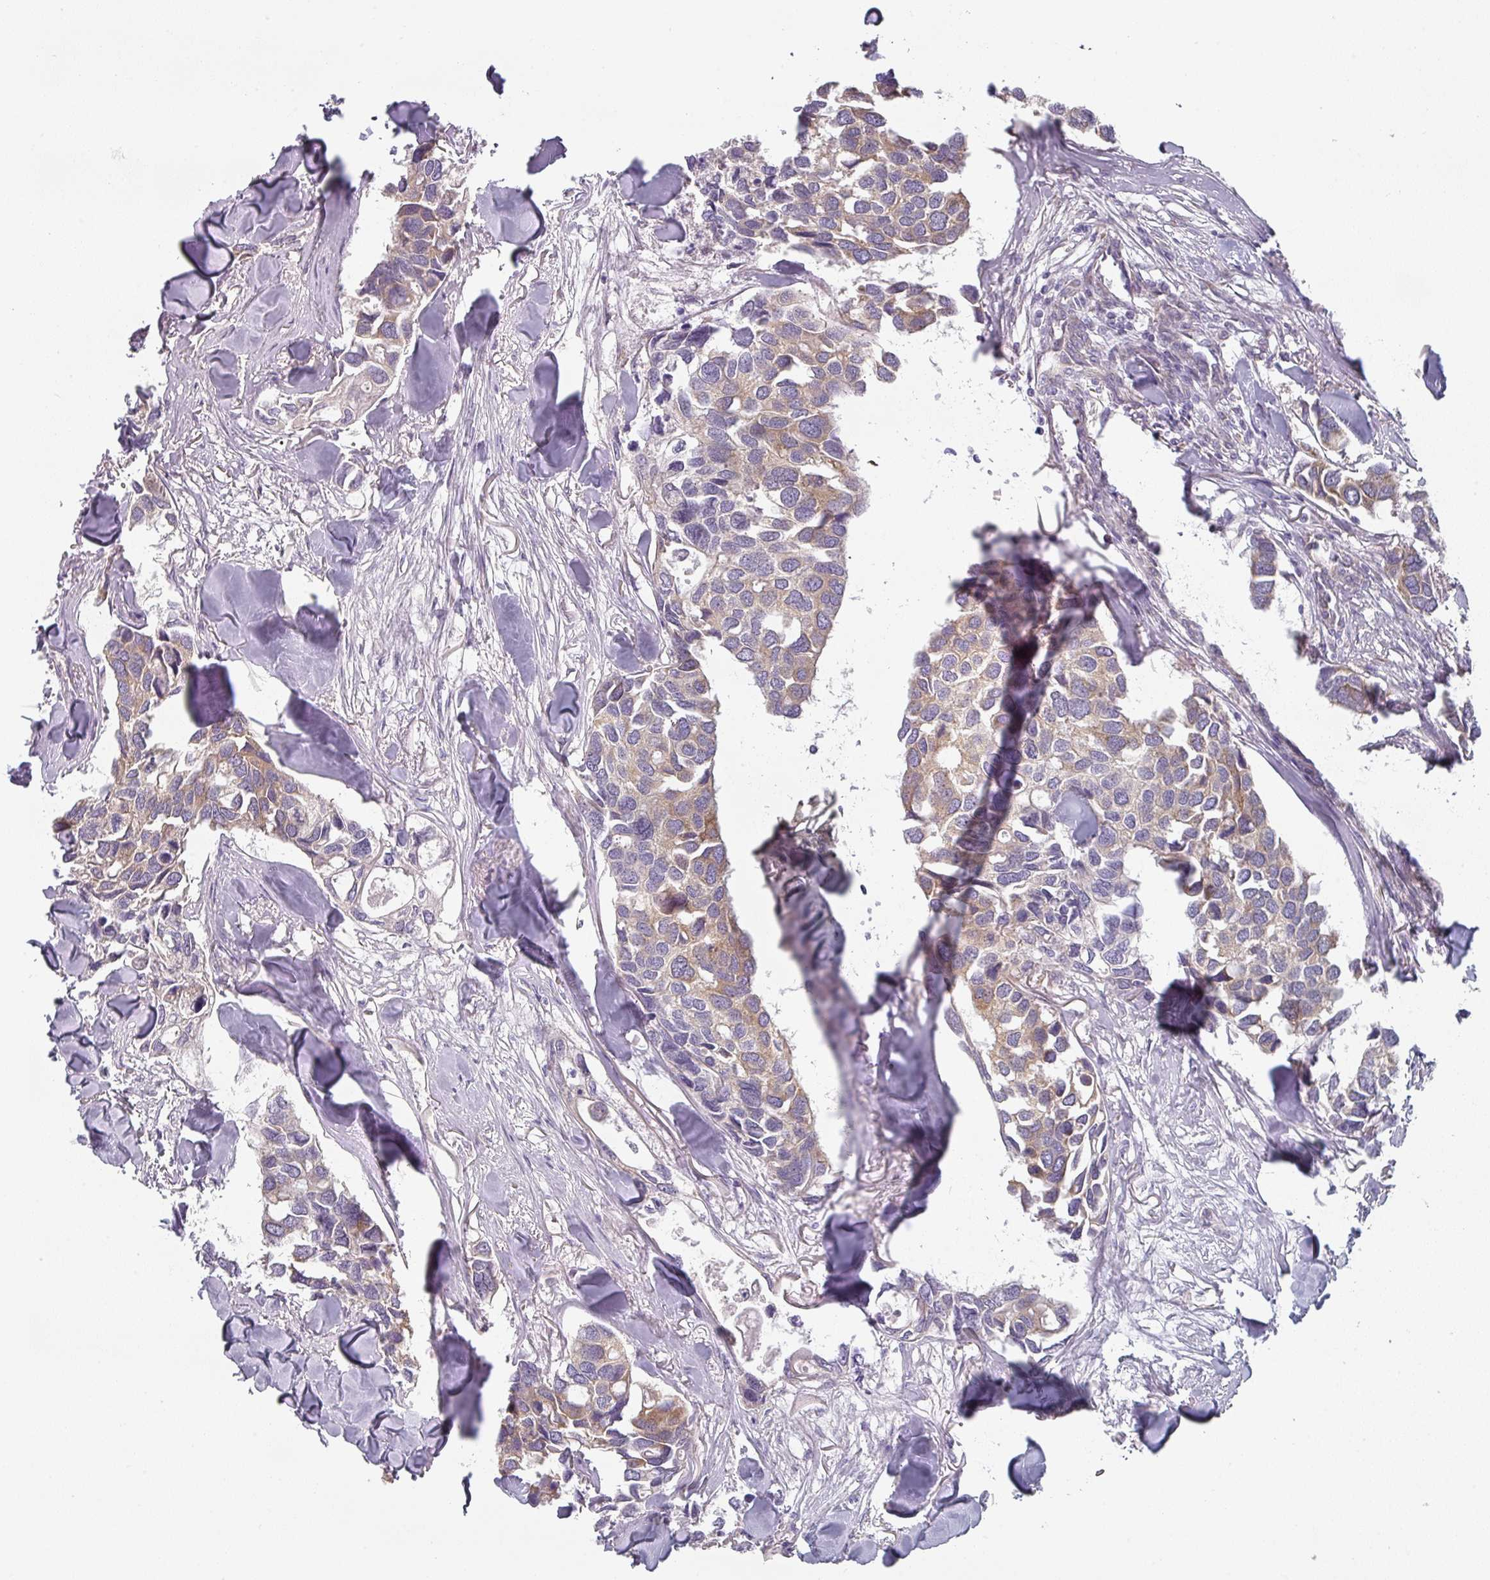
{"staining": {"intensity": "moderate", "quantity": ">75%", "location": "cytoplasmic/membranous"}, "tissue": "breast cancer", "cell_type": "Tumor cells", "image_type": "cancer", "snomed": [{"axis": "morphology", "description": "Duct carcinoma"}, {"axis": "topography", "description": "Breast"}], "caption": "Breast cancer (intraductal carcinoma) stained for a protein (brown) demonstrates moderate cytoplasmic/membranous positive positivity in approximately >75% of tumor cells.", "gene": "TAPT1", "patient": {"sex": "female", "age": 83}}